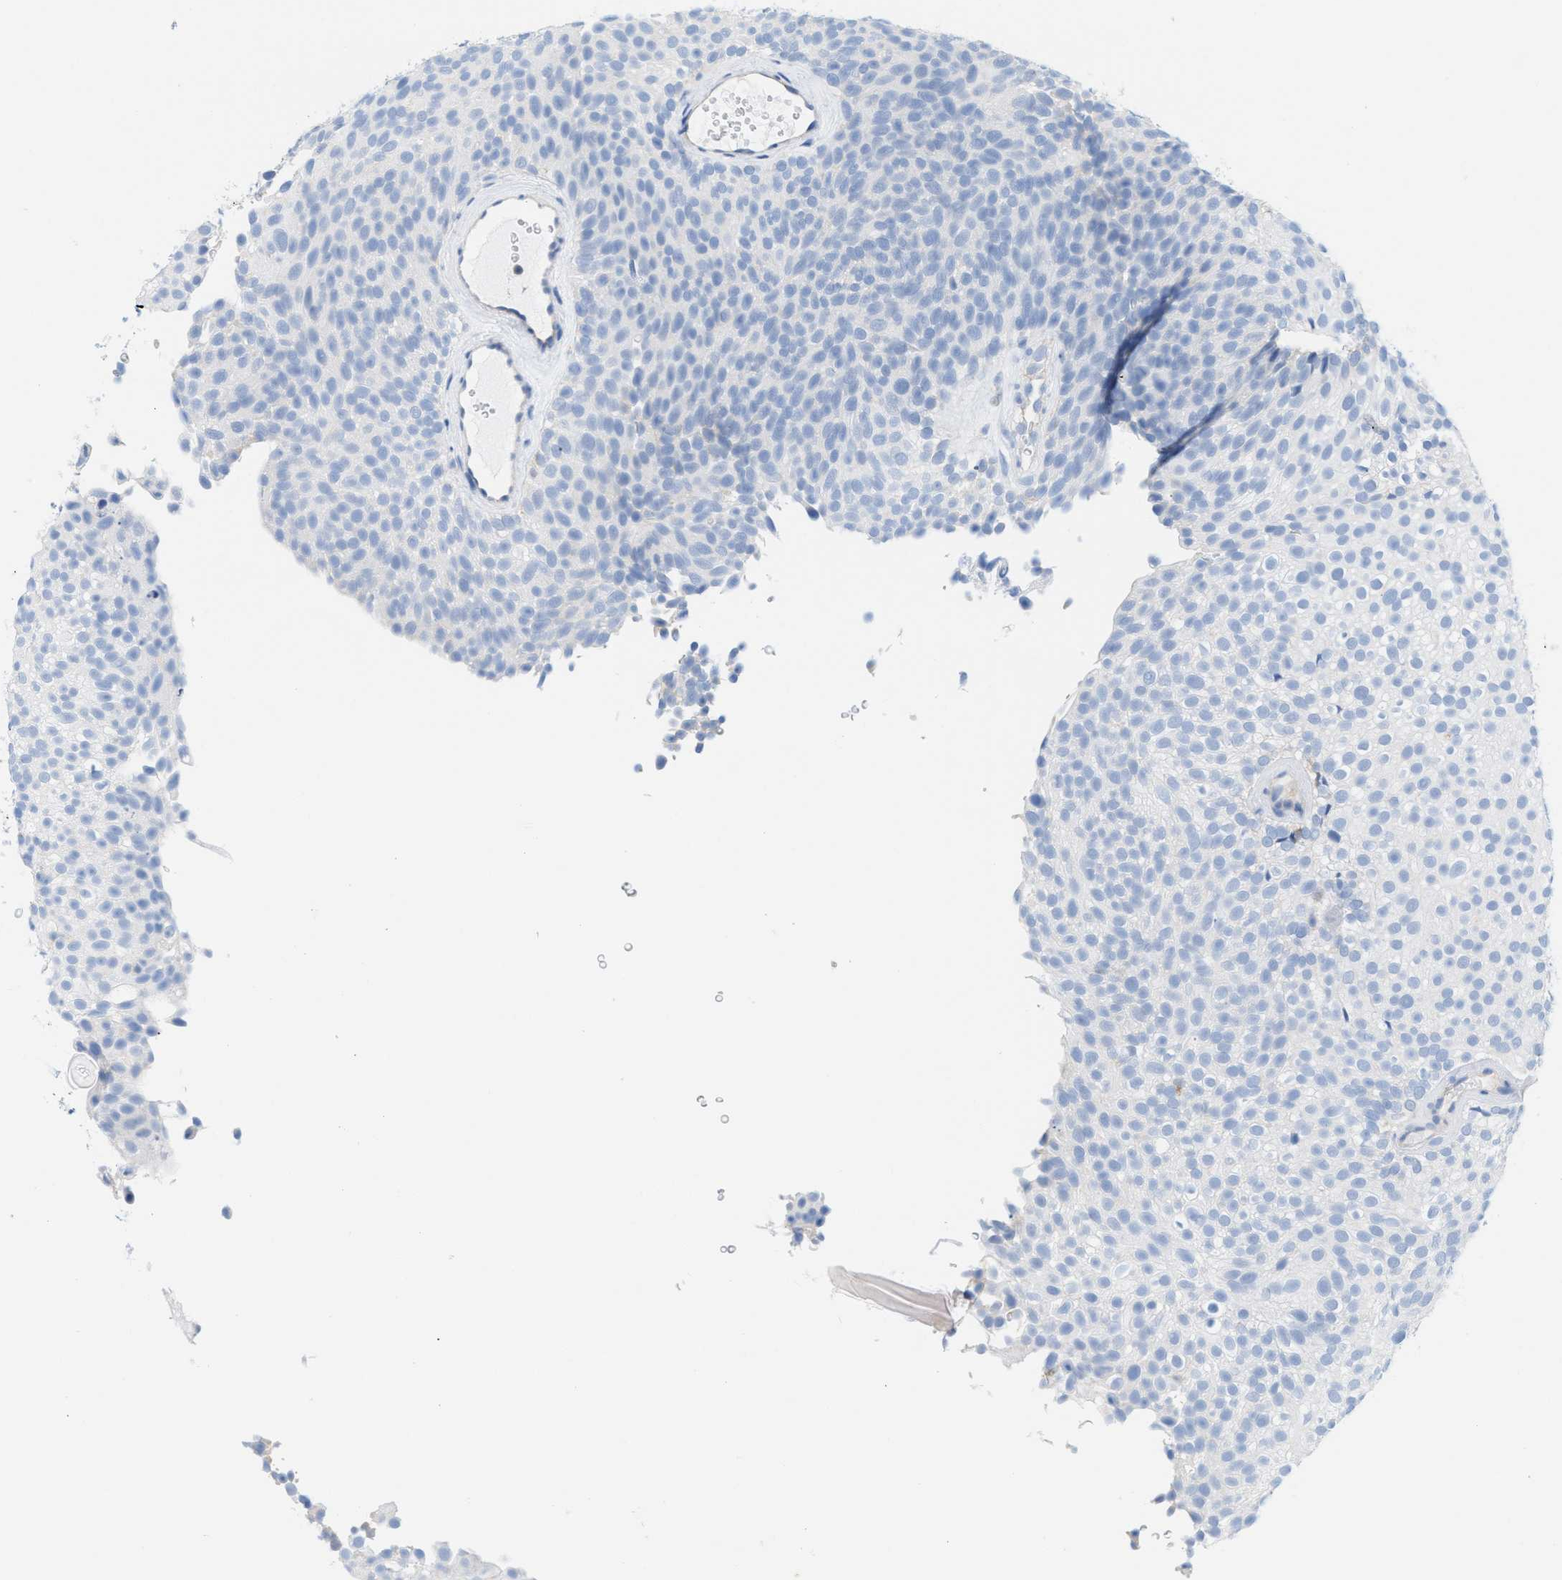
{"staining": {"intensity": "negative", "quantity": "none", "location": "none"}, "tissue": "urothelial cancer", "cell_type": "Tumor cells", "image_type": "cancer", "snomed": [{"axis": "morphology", "description": "Urothelial carcinoma, Low grade"}, {"axis": "topography", "description": "Urinary bladder"}], "caption": "Immunohistochemistry image of human urothelial carcinoma (low-grade) stained for a protein (brown), which demonstrates no positivity in tumor cells.", "gene": "IL16", "patient": {"sex": "male", "age": 78}}